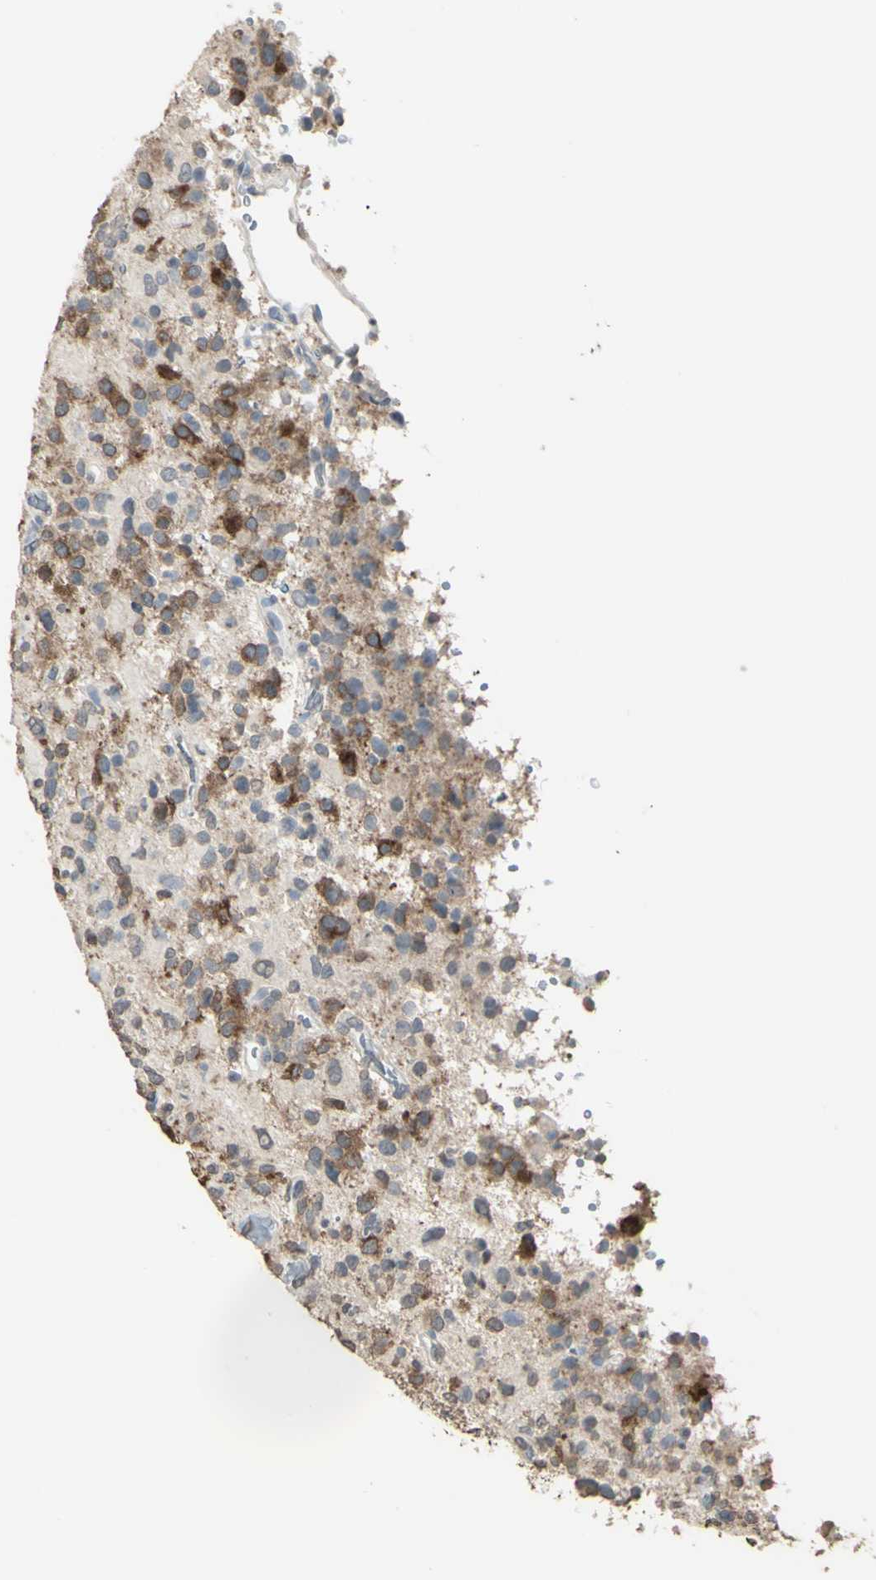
{"staining": {"intensity": "moderate", "quantity": "25%-75%", "location": "cytoplasmic/membranous"}, "tissue": "glioma", "cell_type": "Tumor cells", "image_type": "cancer", "snomed": [{"axis": "morphology", "description": "Glioma, malignant, High grade"}, {"axis": "topography", "description": "Brain"}], "caption": "IHC (DAB) staining of glioma reveals moderate cytoplasmic/membranous protein expression in approximately 25%-75% of tumor cells.", "gene": "PSTPIP1", "patient": {"sex": "male", "age": 48}}